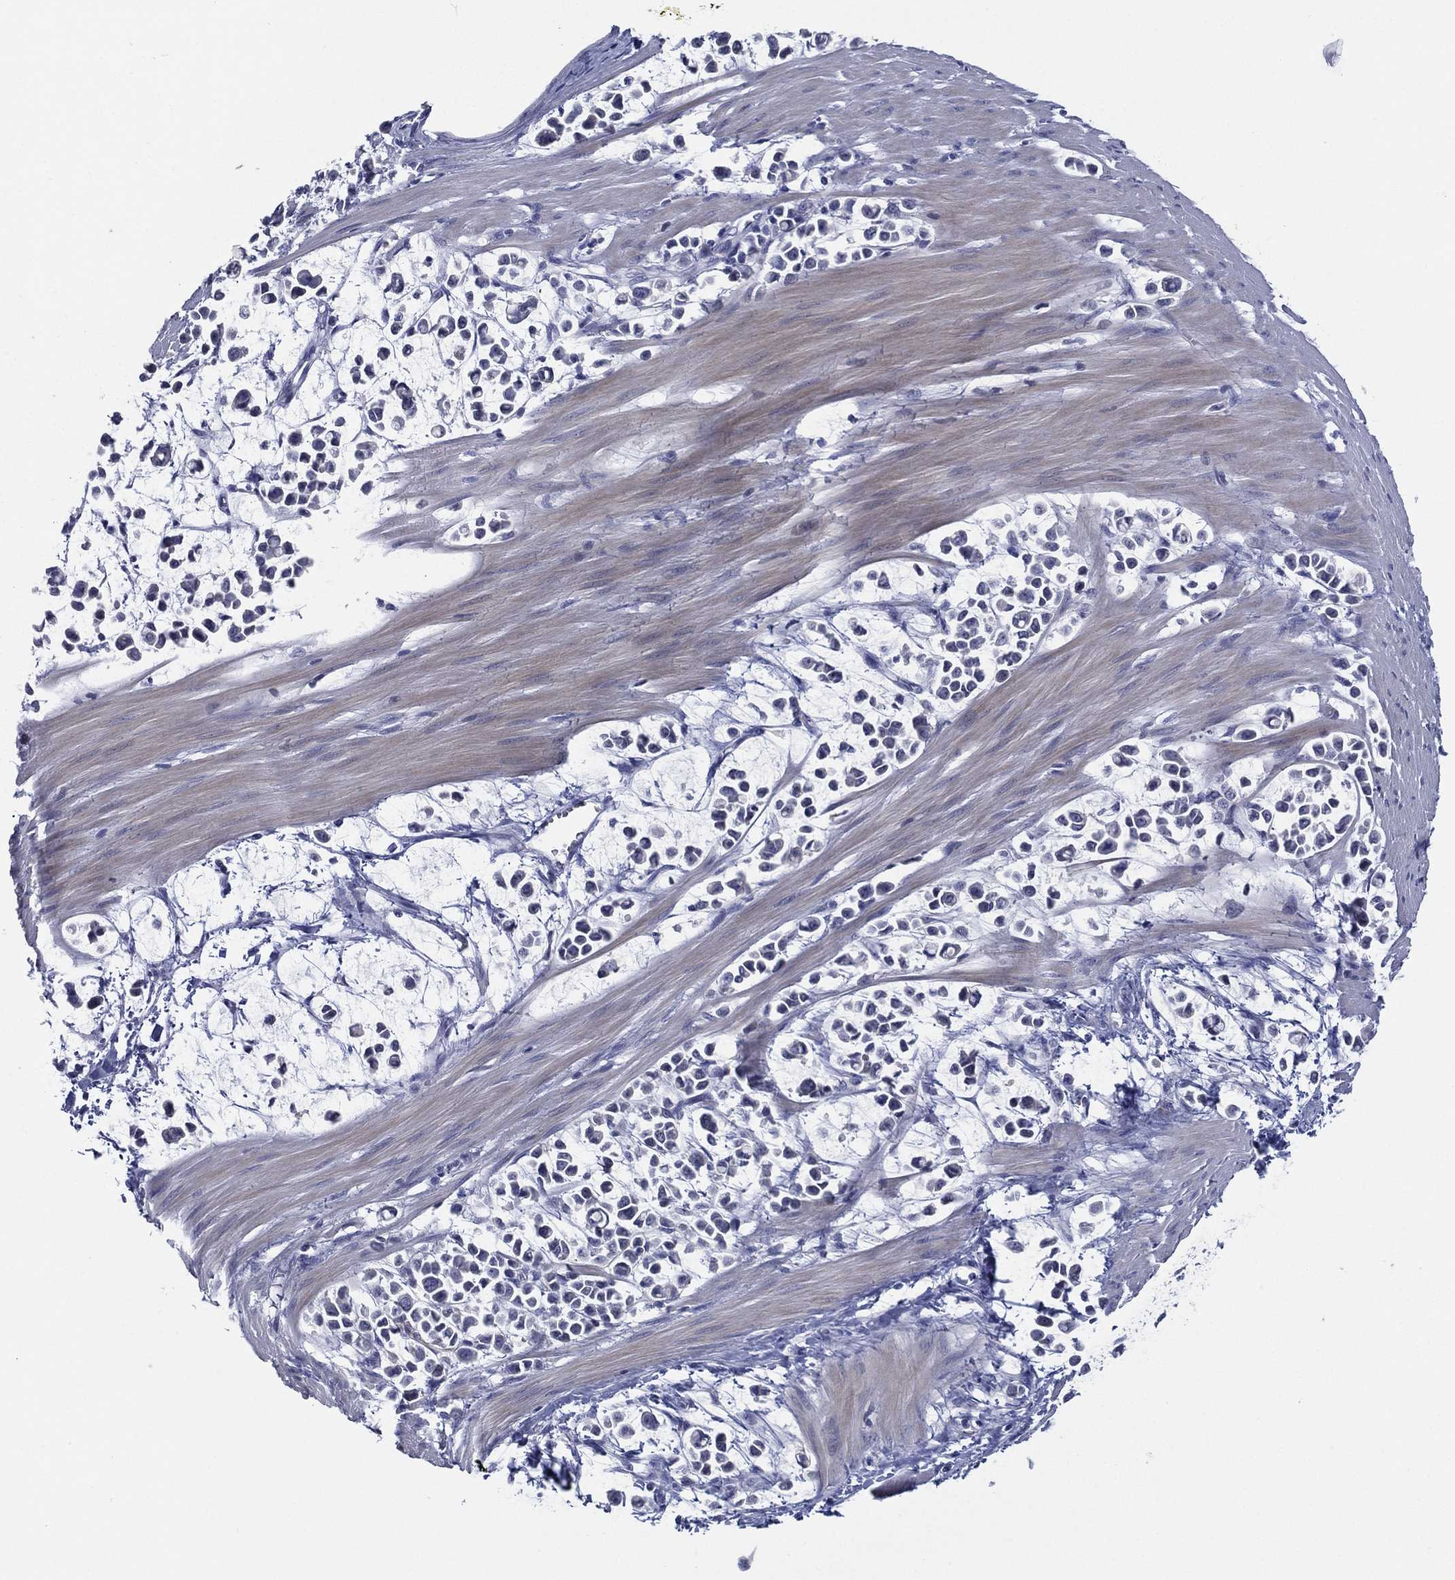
{"staining": {"intensity": "negative", "quantity": "none", "location": "none"}, "tissue": "stomach cancer", "cell_type": "Tumor cells", "image_type": "cancer", "snomed": [{"axis": "morphology", "description": "Adenocarcinoma, NOS"}, {"axis": "topography", "description": "Stomach"}], "caption": "Immunohistochemical staining of stomach cancer demonstrates no significant positivity in tumor cells.", "gene": "SLC13A4", "patient": {"sex": "male", "age": 82}}